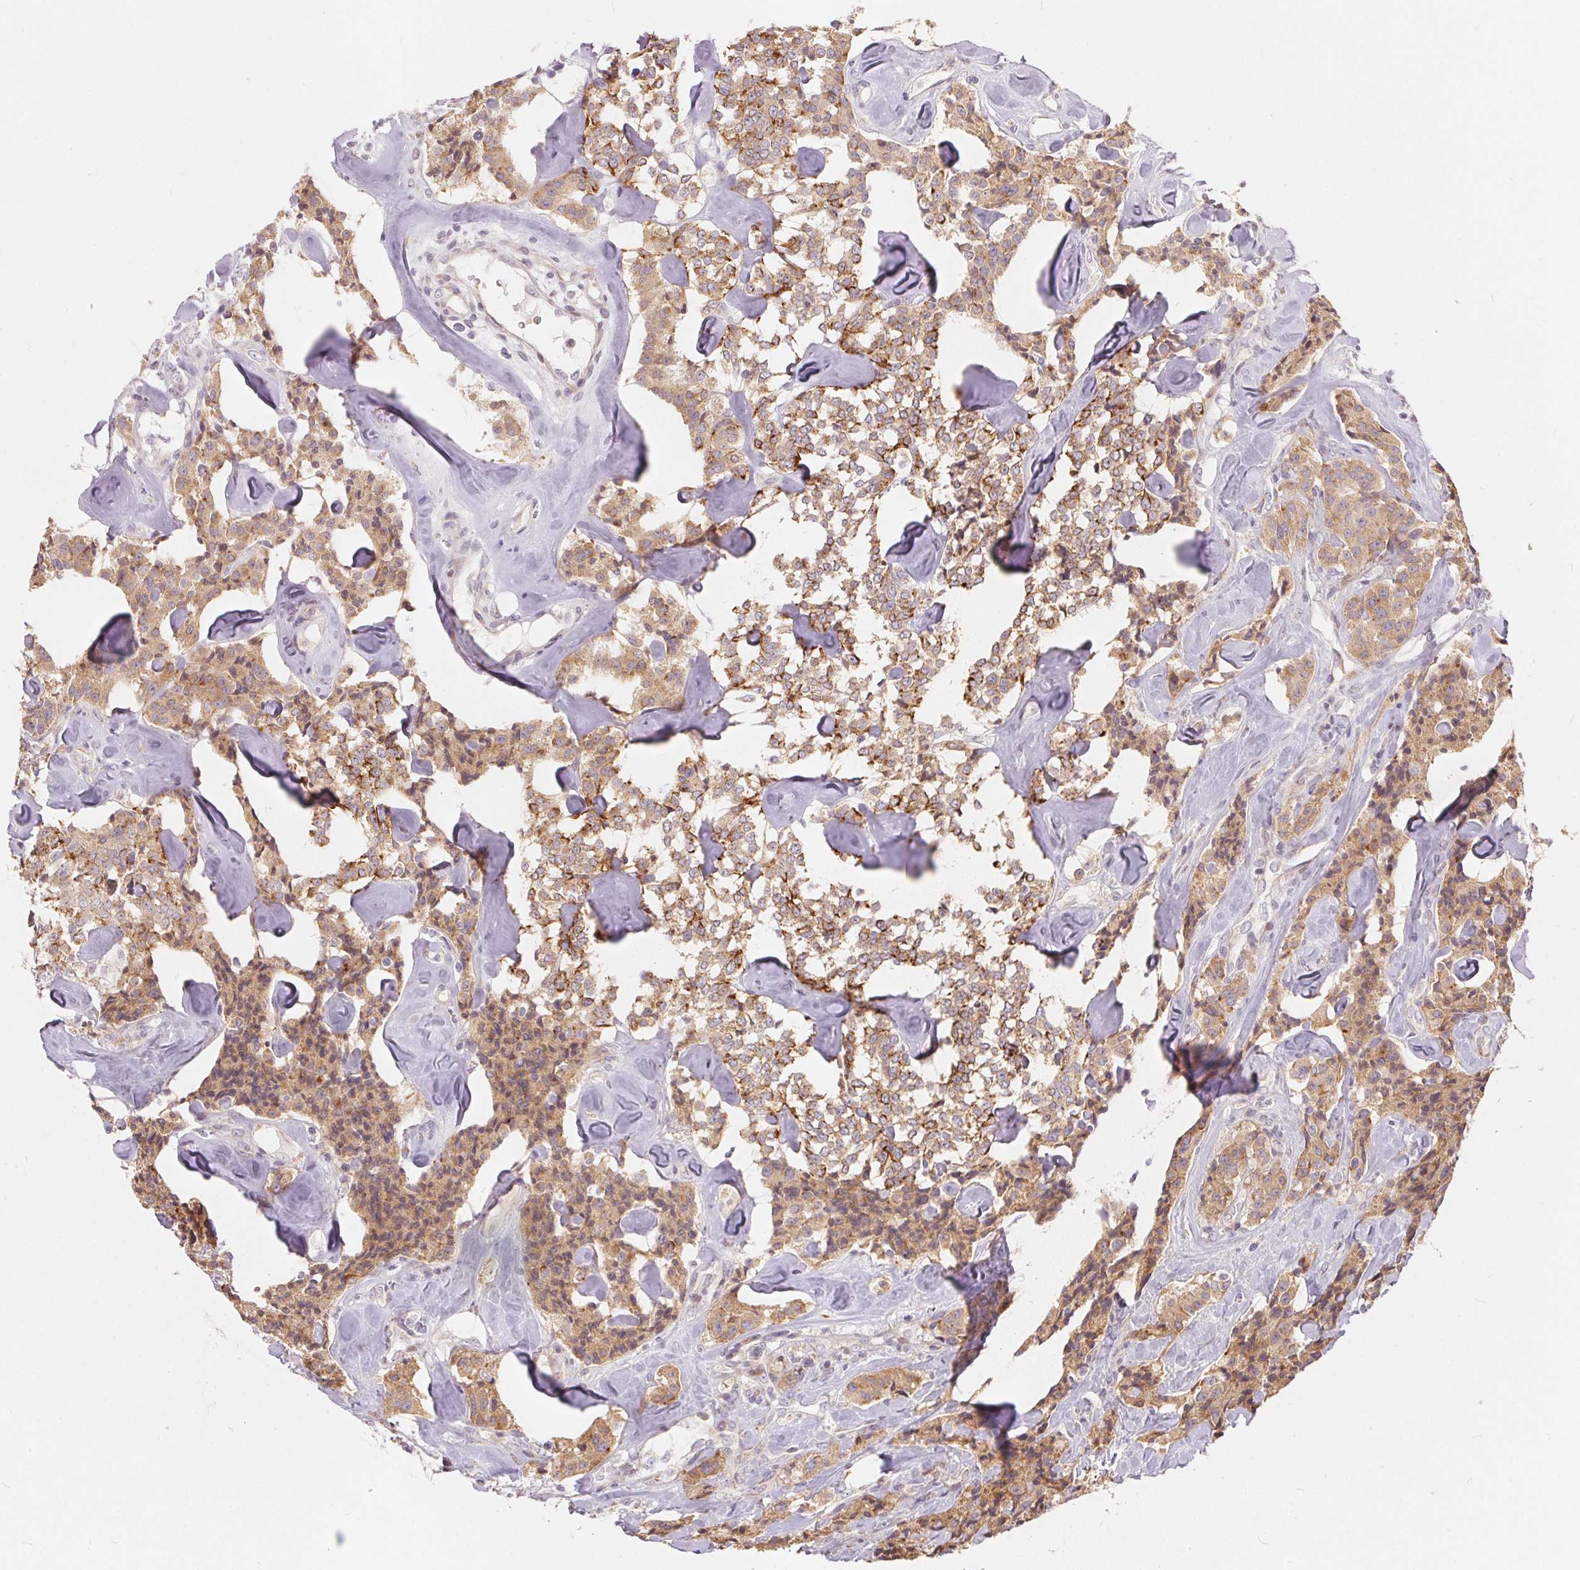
{"staining": {"intensity": "moderate", "quantity": ">75%", "location": "cytoplasmic/membranous"}, "tissue": "carcinoid", "cell_type": "Tumor cells", "image_type": "cancer", "snomed": [{"axis": "morphology", "description": "Carcinoid, malignant, NOS"}, {"axis": "topography", "description": "Pancreas"}], "caption": "Protein staining exhibits moderate cytoplasmic/membranous positivity in approximately >75% of tumor cells in carcinoid.", "gene": "VWA5B2", "patient": {"sex": "male", "age": 41}}